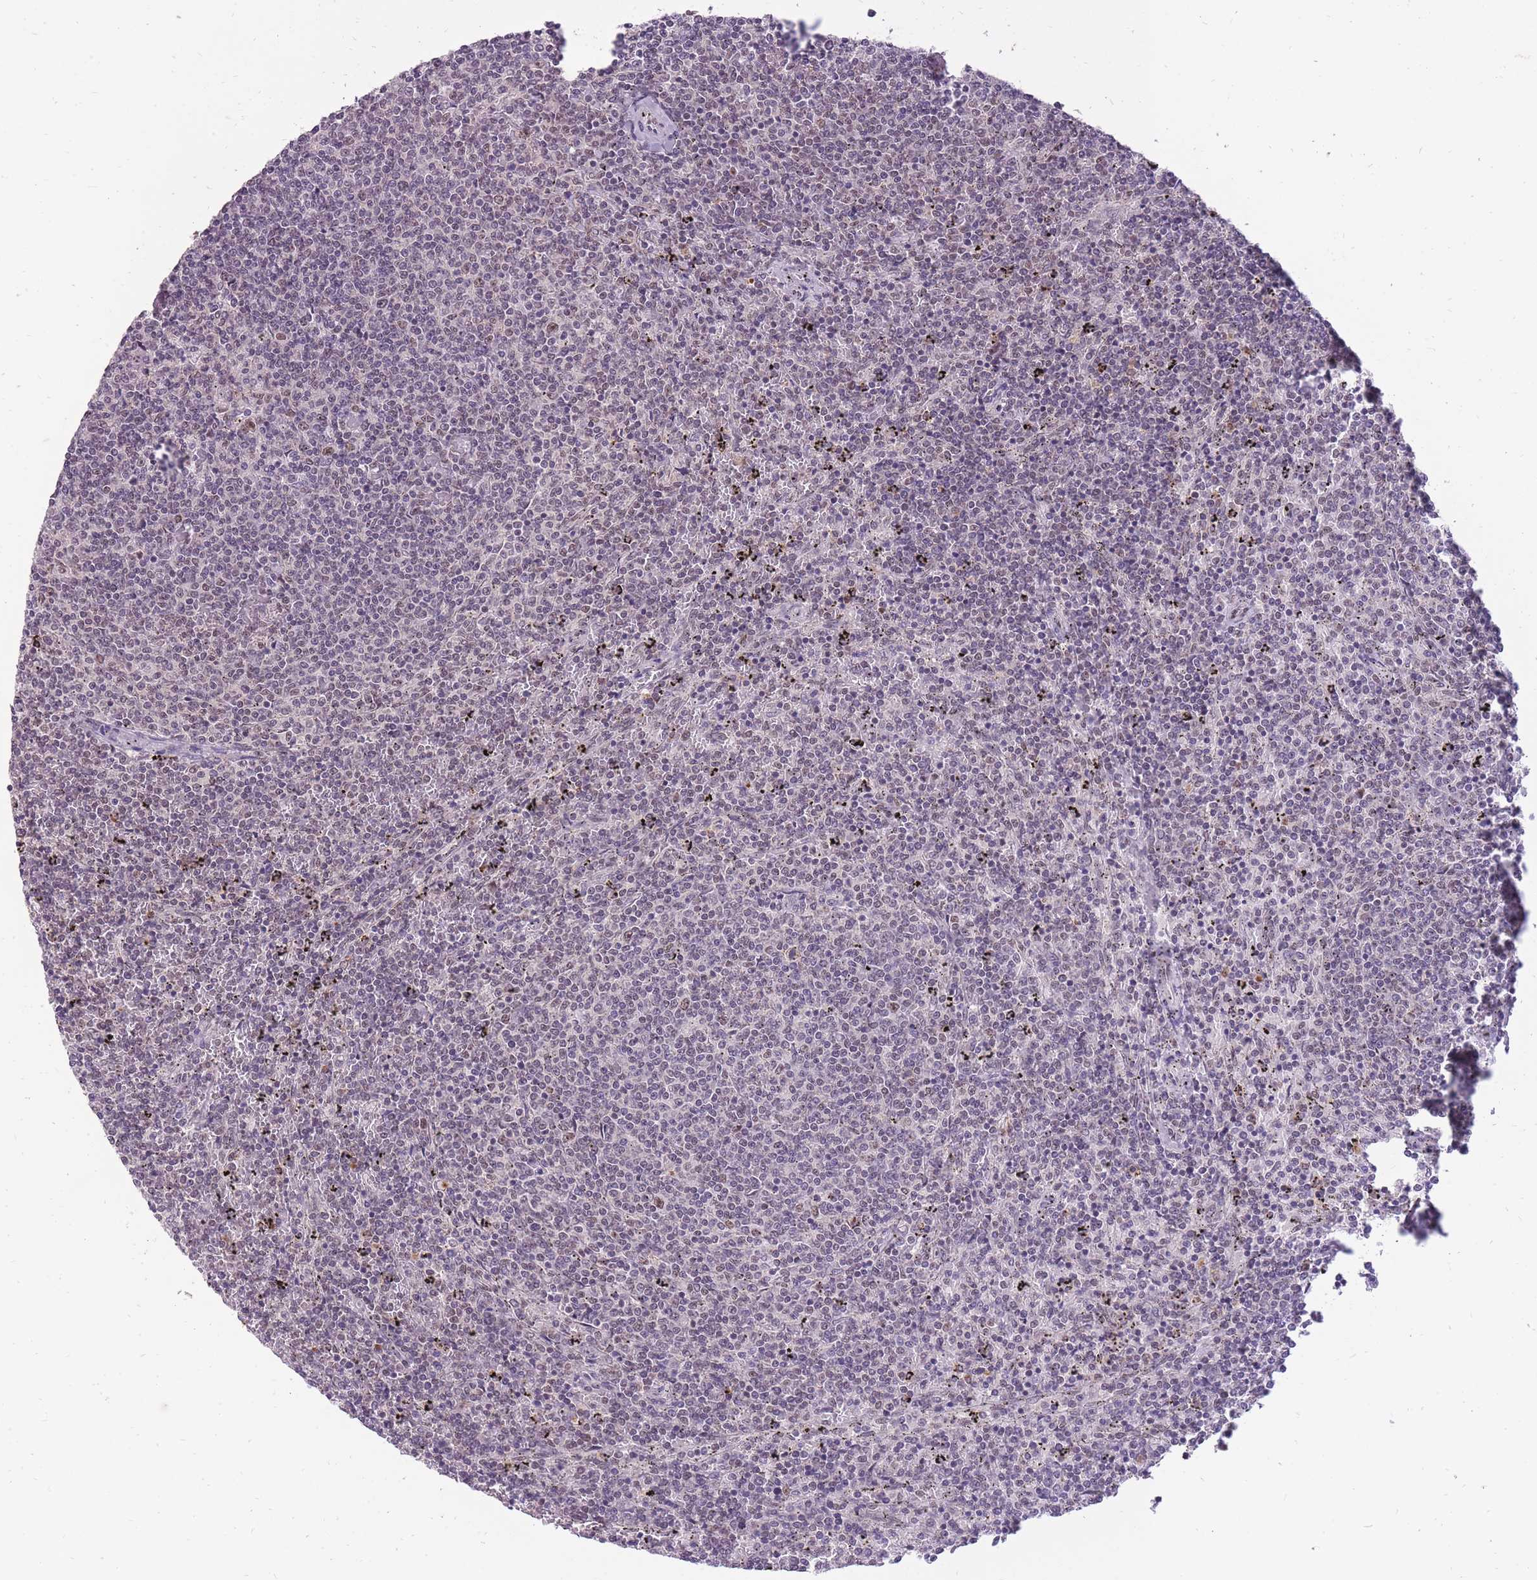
{"staining": {"intensity": "weak", "quantity": "<25%", "location": "nuclear"}, "tissue": "lymphoma", "cell_type": "Tumor cells", "image_type": "cancer", "snomed": [{"axis": "morphology", "description": "Malignant lymphoma, non-Hodgkin's type, Low grade"}, {"axis": "topography", "description": "Spleen"}], "caption": "The IHC image has no significant staining in tumor cells of lymphoma tissue.", "gene": "TIGD1", "patient": {"sex": "female", "age": 50}}